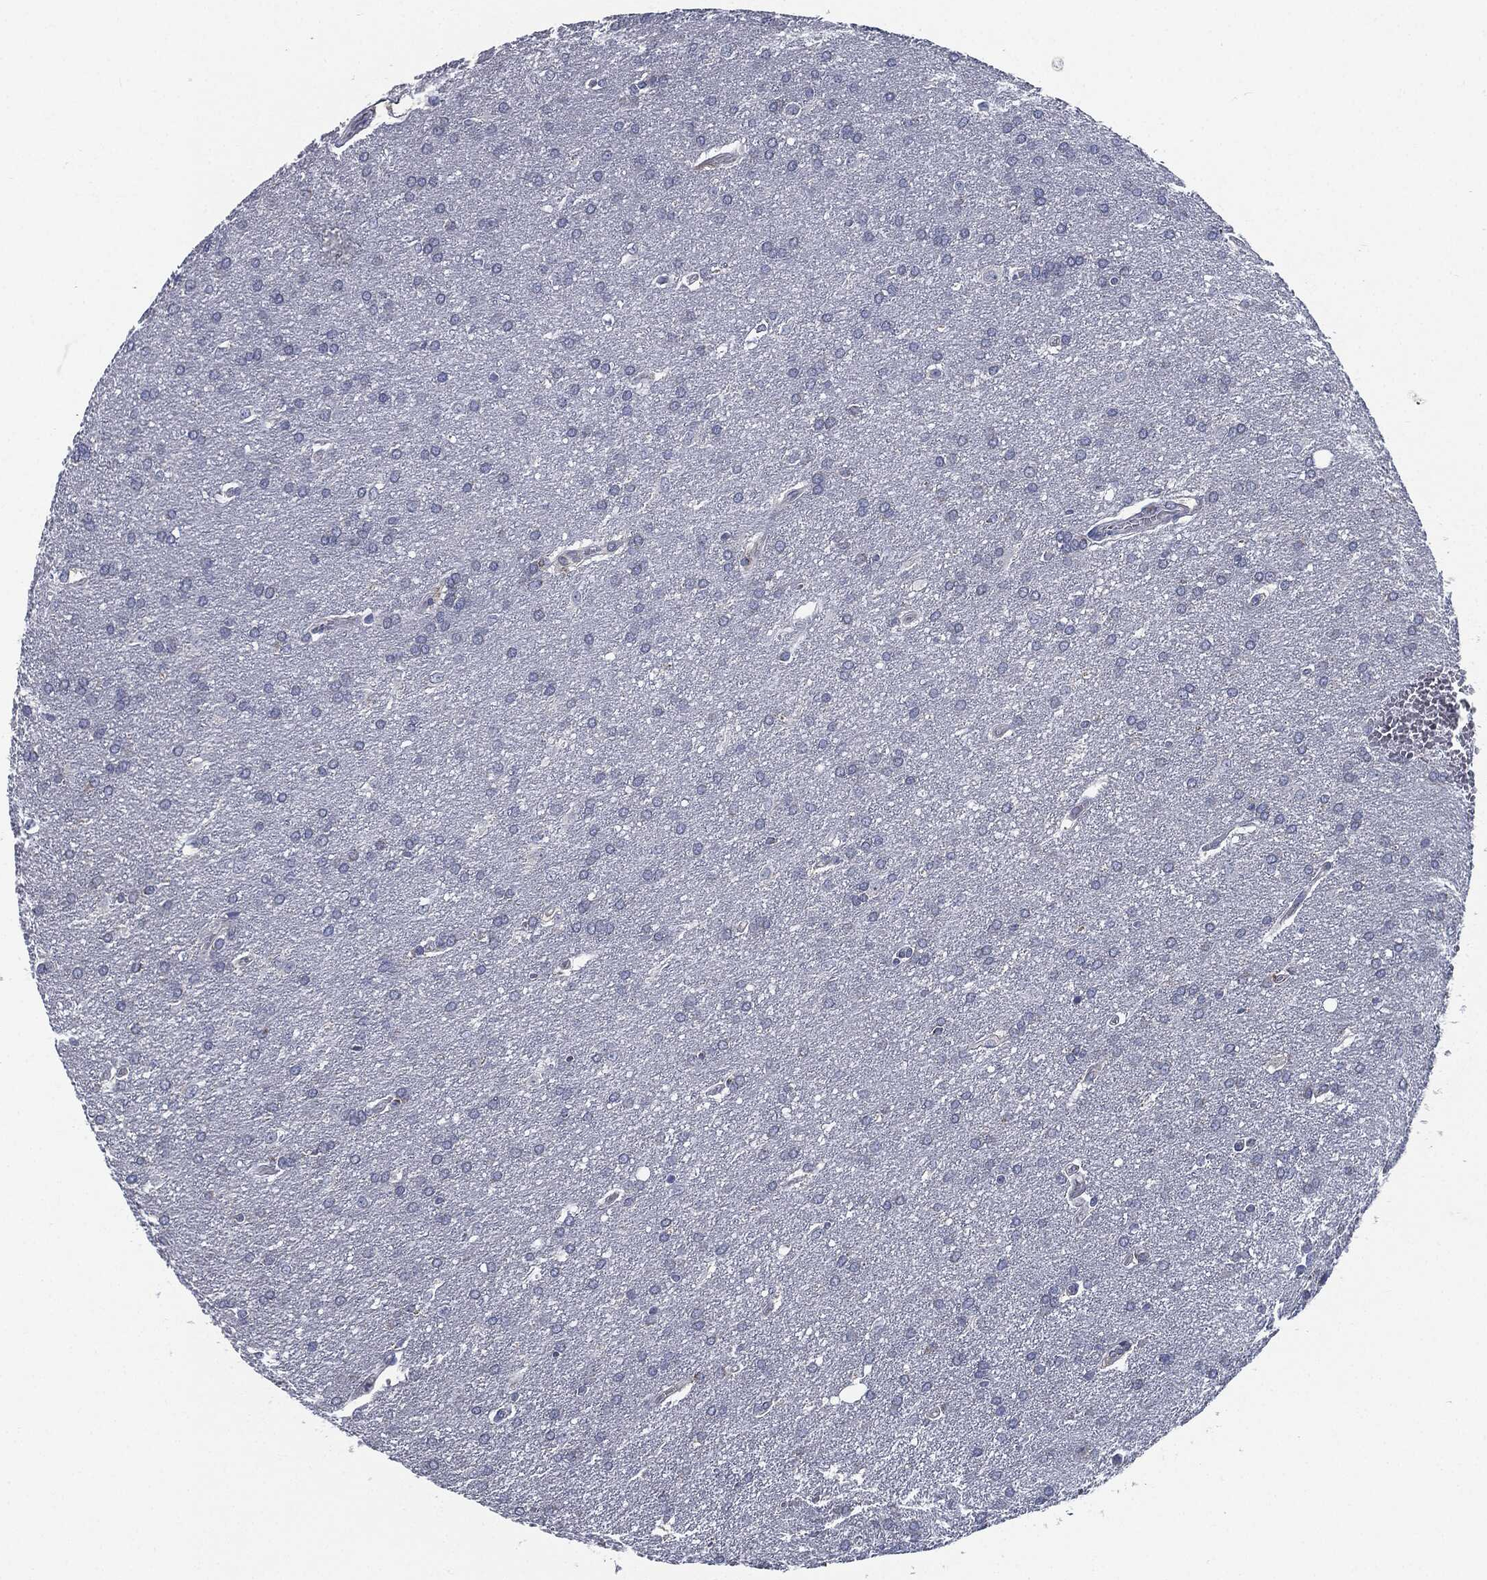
{"staining": {"intensity": "negative", "quantity": "none", "location": "none"}, "tissue": "glioma", "cell_type": "Tumor cells", "image_type": "cancer", "snomed": [{"axis": "morphology", "description": "Glioma, malignant, Low grade"}, {"axis": "topography", "description": "Brain"}], "caption": "Tumor cells are negative for brown protein staining in glioma.", "gene": "SIGLEC9", "patient": {"sex": "female", "age": 32}}